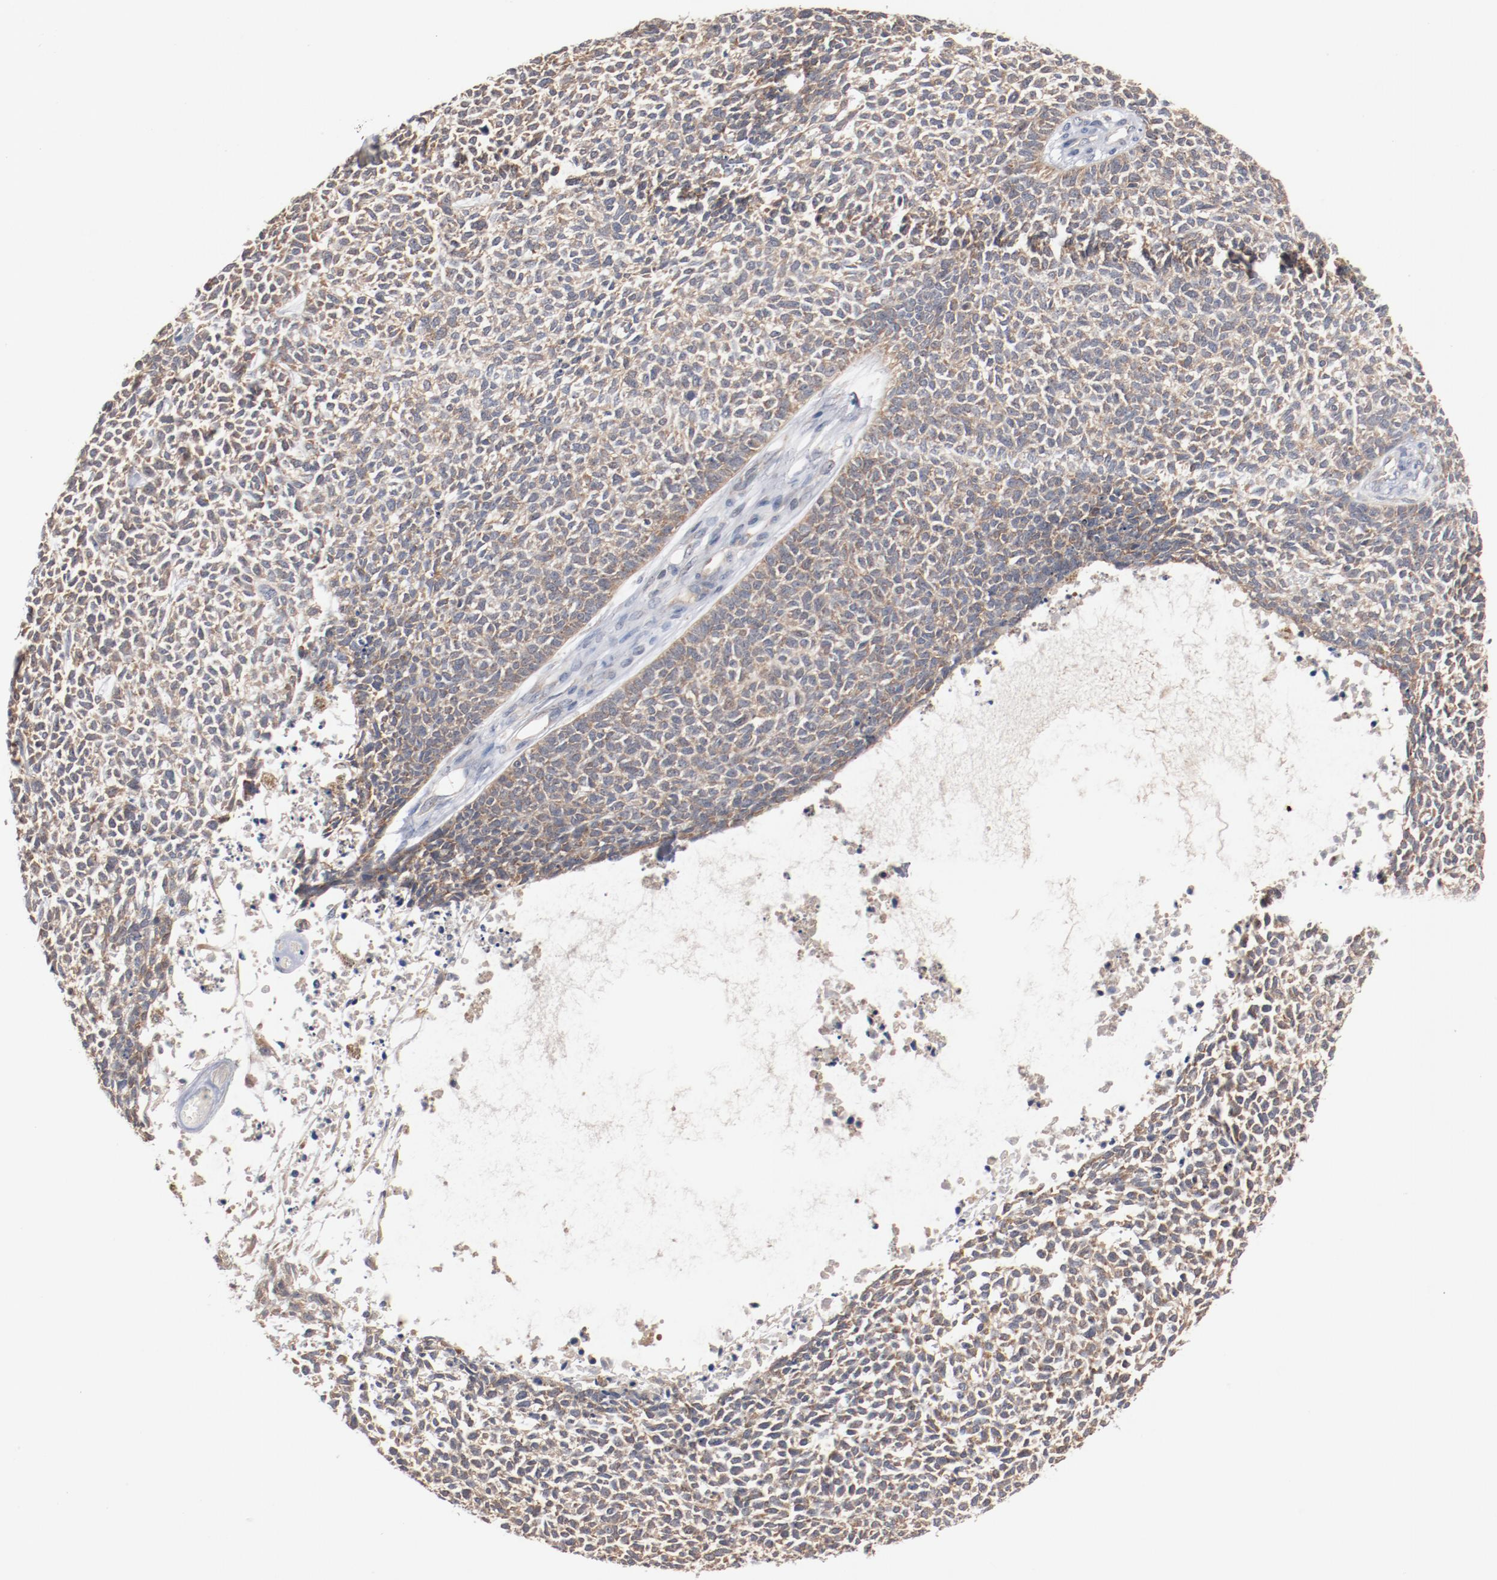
{"staining": {"intensity": "moderate", "quantity": ">75%", "location": "cytoplasmic/membranous"}, "tissue": "skin cancer", "cell_type": "Tumor cells", "image_type": "cancer", "snomed": [{"axis": "morphology", "description": "Basal cell carcinoma"}, {"axis": "topography", "description": "Skin"}], "caption": "IHC histopathology image of human skin cancer stained for a protein (brown), which exhibits medium levels of moderate cytoplasmic/membranous positivity in about >75% of tumor cells.", "gene": "RNASE11", "patient": {"sex": "female", "age": 84}}